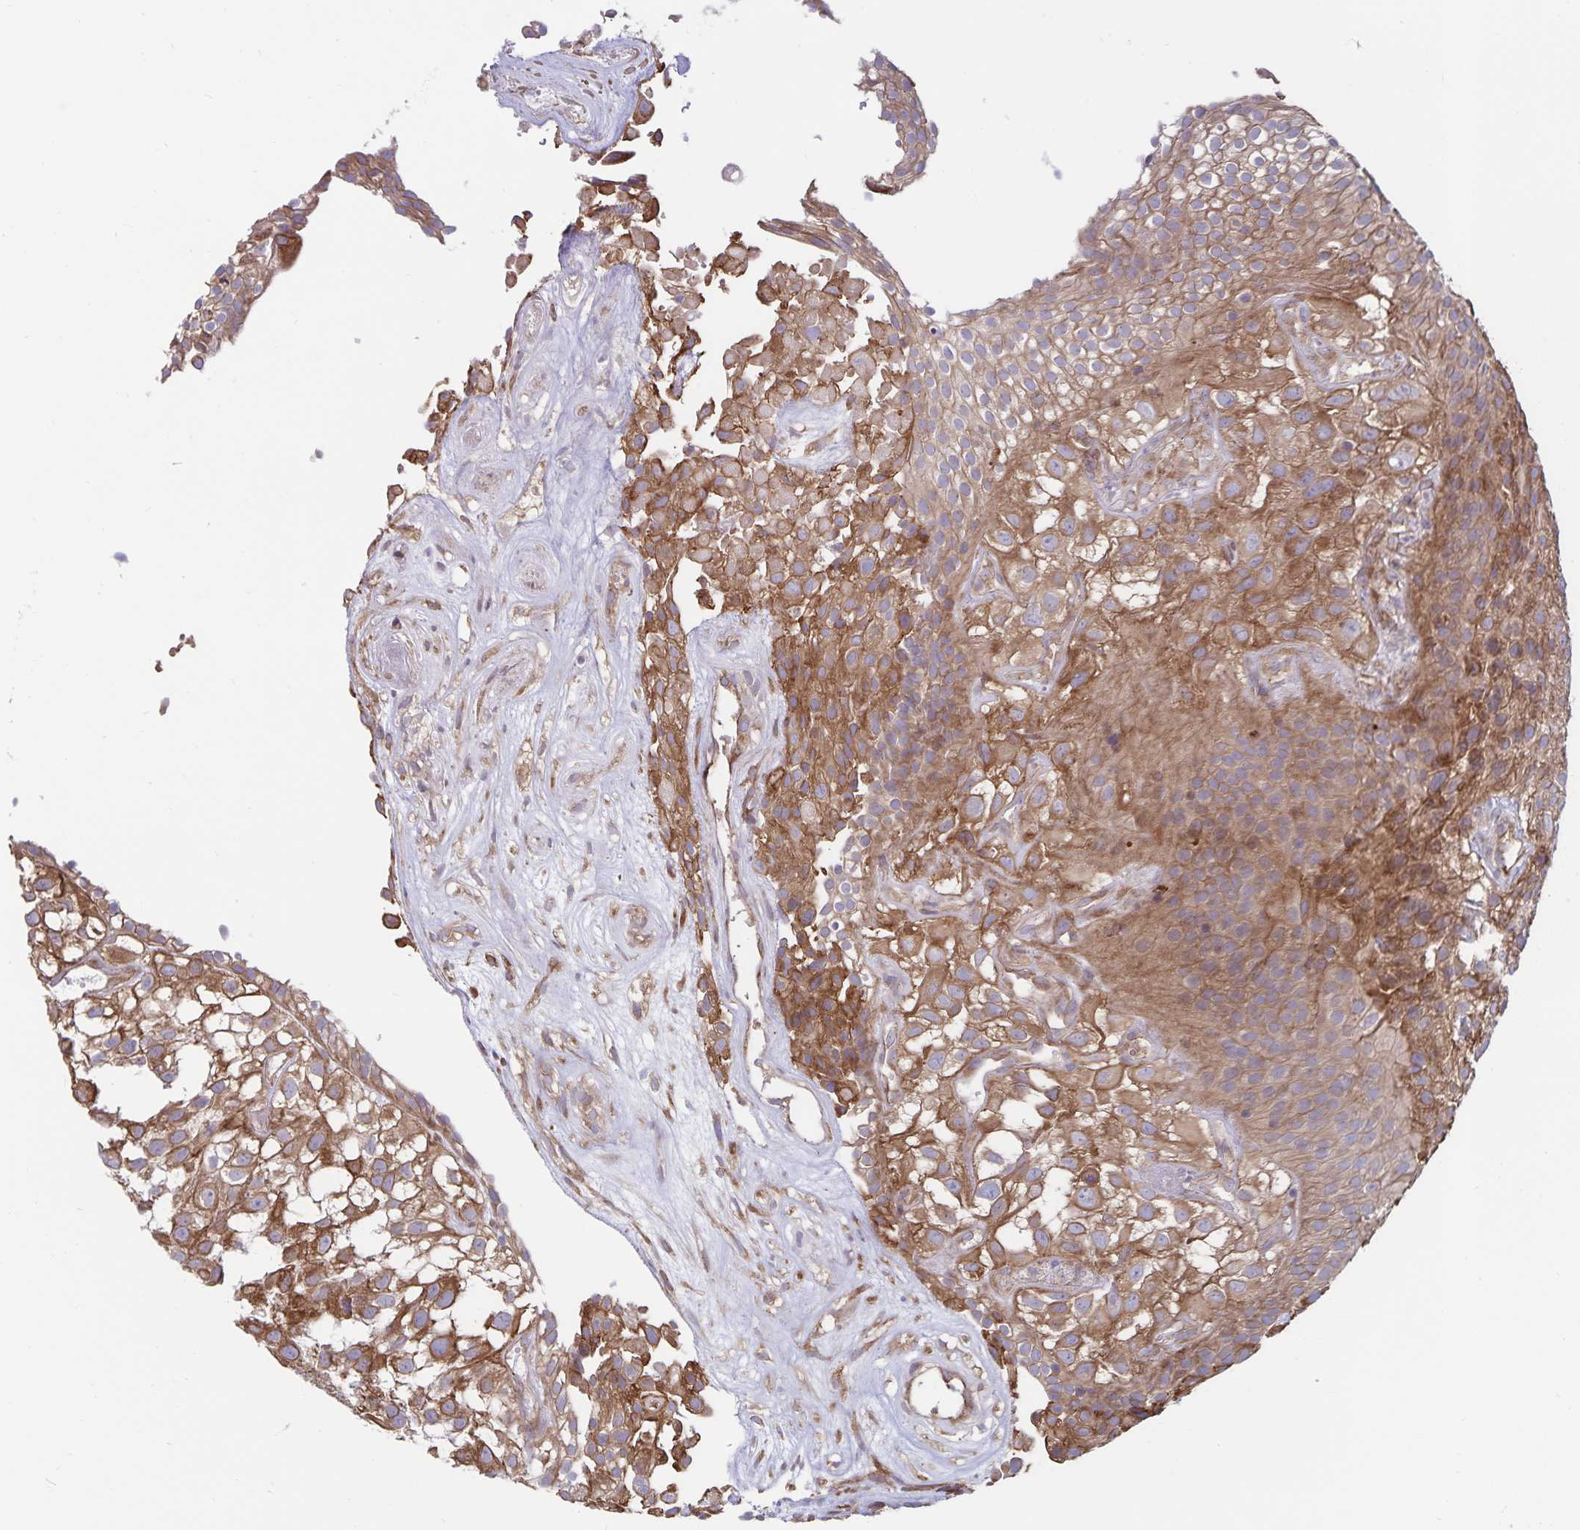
{"staining": {"intensity": "moderate", "quantity": ">75%", "location": "cytoplasmic/membranous"}, "tissue": "urothelial cancer", "cell_type": "Tumor cells", "image_type": "cancer", "snomed": [{"axis": "morphology", "description": "Urothelial carcinoma, High grade"}, {"axis": "topography", "description": "Urinary bladder"}], "caption": "IHC of human urothelial cancer displays medium levels of moderate cytoplasmic/membranous expression in approximately >75% of tumor cells. (brown staining indicates protein expression, while blue staining denotes nuclei).", "gene": "SEC62", "patient": {"sex": "male", "age": 56}}